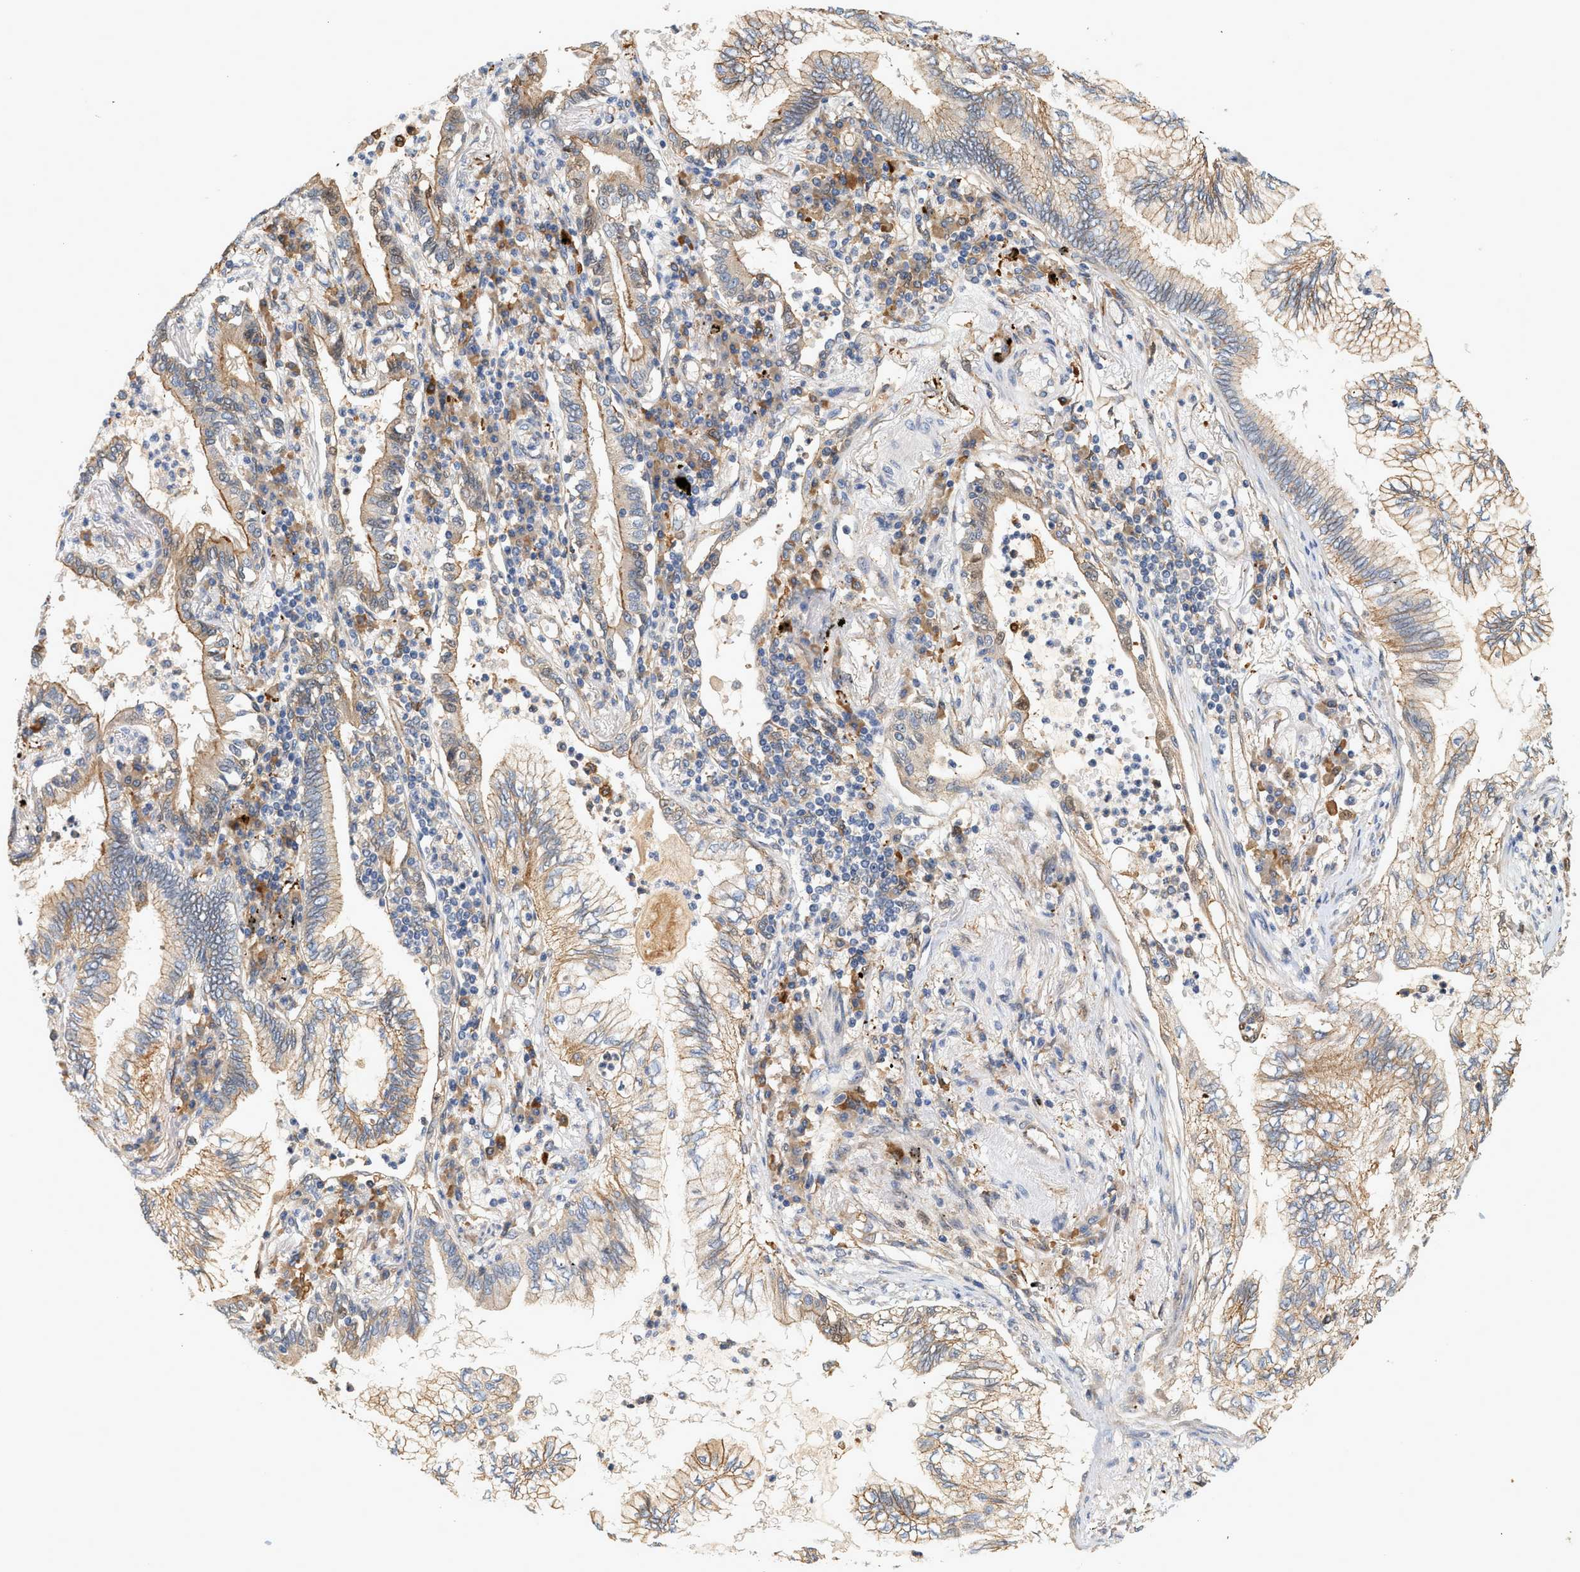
{"staining": {"intensity": "weak", "quantity": ">75%", "location": "cytoplasmic/membranous"}, "tissue": "lung cancer", "cell_type": "Tumor cells", "image_type": "cancer", "snomed": [{"axis": "morphology", "description": "Normal tissue, NOS"}, {"axis": "morphology", "description": "Adenocarcinoma, NOS"}, {"axis": "topography", "description": "Bronchus"}, {"axis": "topography", "description": "Lung"}], "caption": "This image reveals immunohistochemistry staining of lung cancer (adenocarcinoma), with low weak cytoplasmic/membranous positivity in about >75% of tumor cells.", "gene": "CTXN1", "patient": {"sex": "female", "age": 70}}